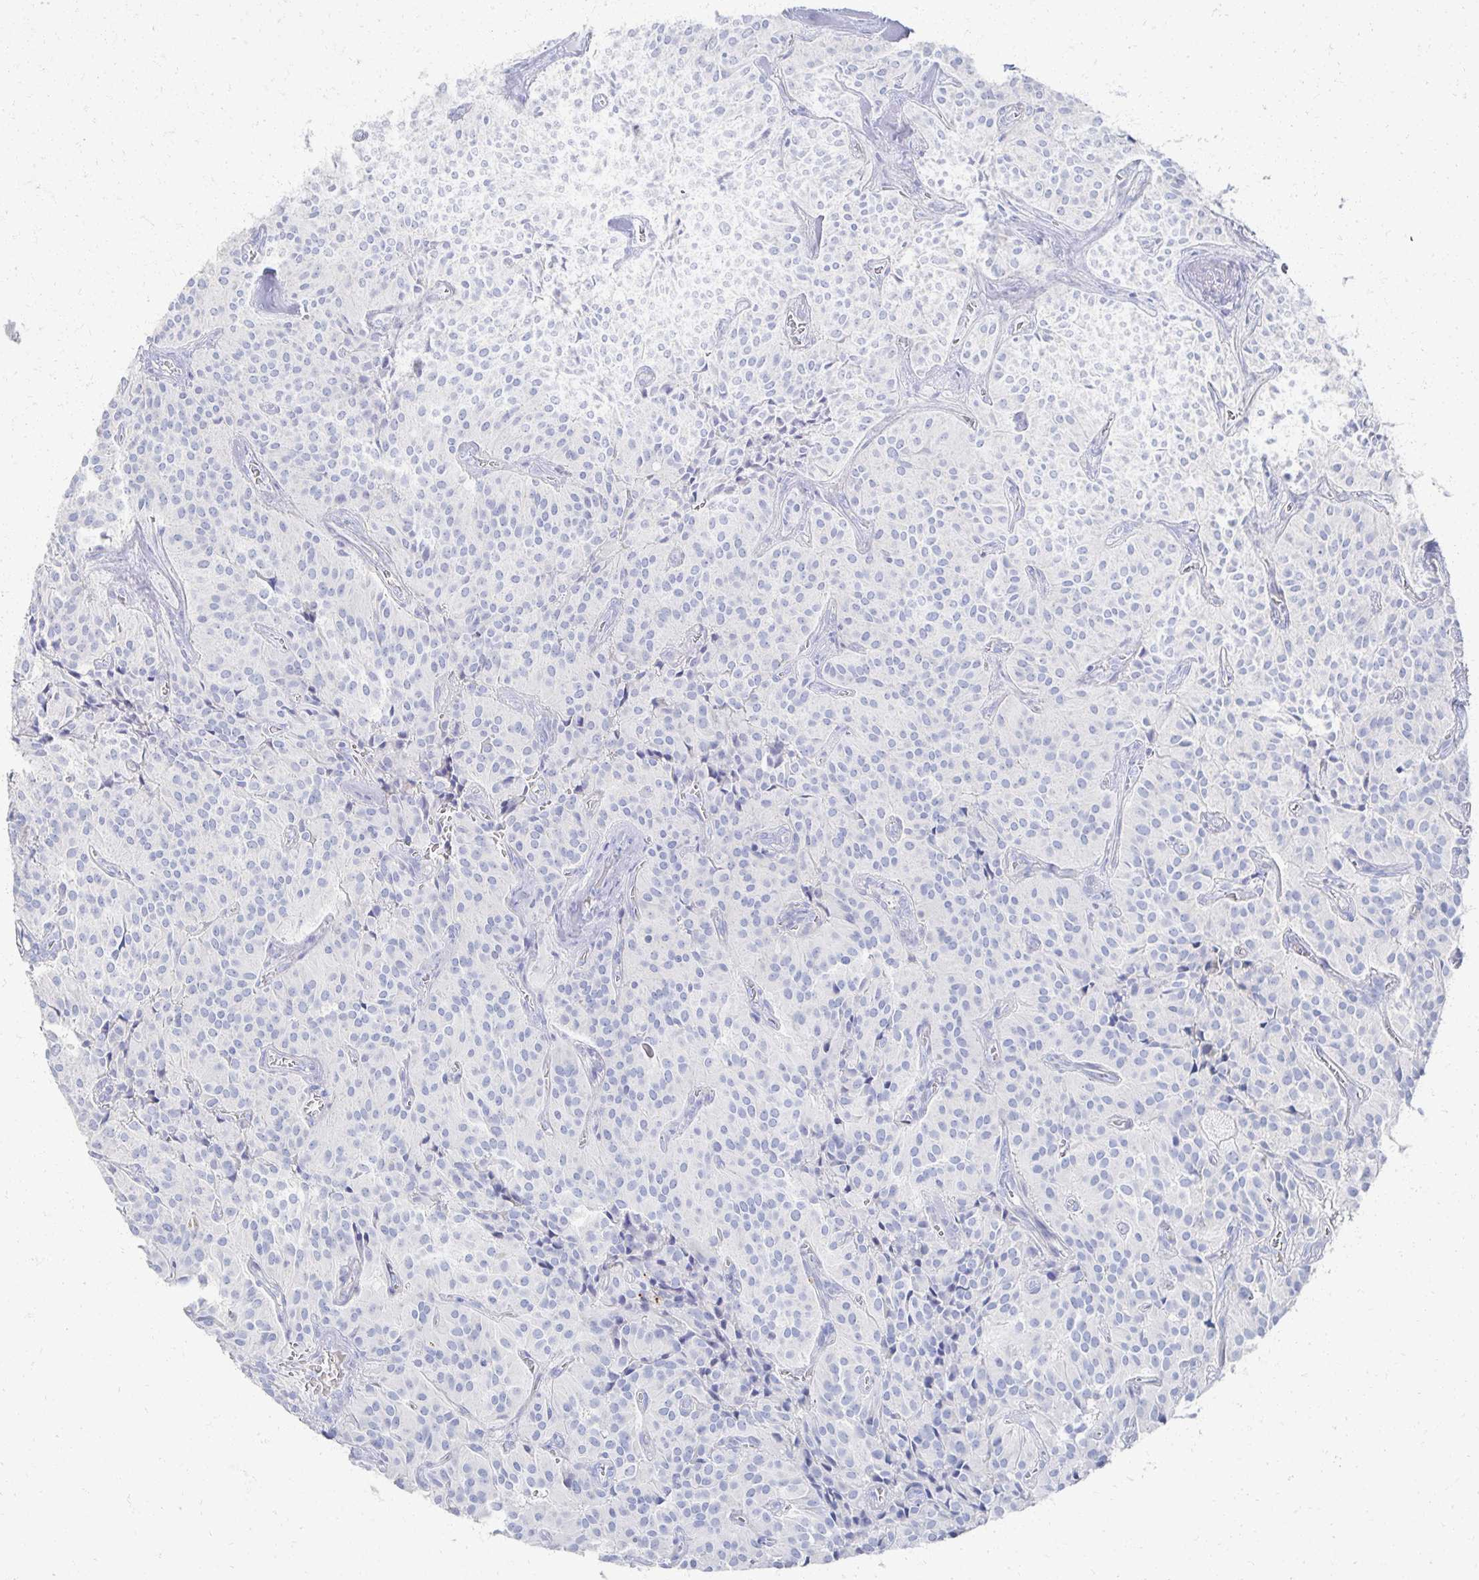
{"staining": {"intensity": "negative", "quantity": "none", "location": "none"}, "tissue": "glioma", "cell_type": "Tumor cells", "image_type": "cancer", "snomed": [{"axis": "morphology", "description": "Glioma, malignant, Low grade"}, {"axis": "topography", "description": "Brain"}], "caption": "IHC histopathology image of neoplastic tissue: human glioma stained with DAB displays no significant protein positivity in tumor cells. Brightfield microscopy of immunohistochemistry stained with DAB (brown) and hematoxylin (blue), captured at high magnification.", "gene": "PRR20A", "patient": {"sex": "male", "age": 42}}